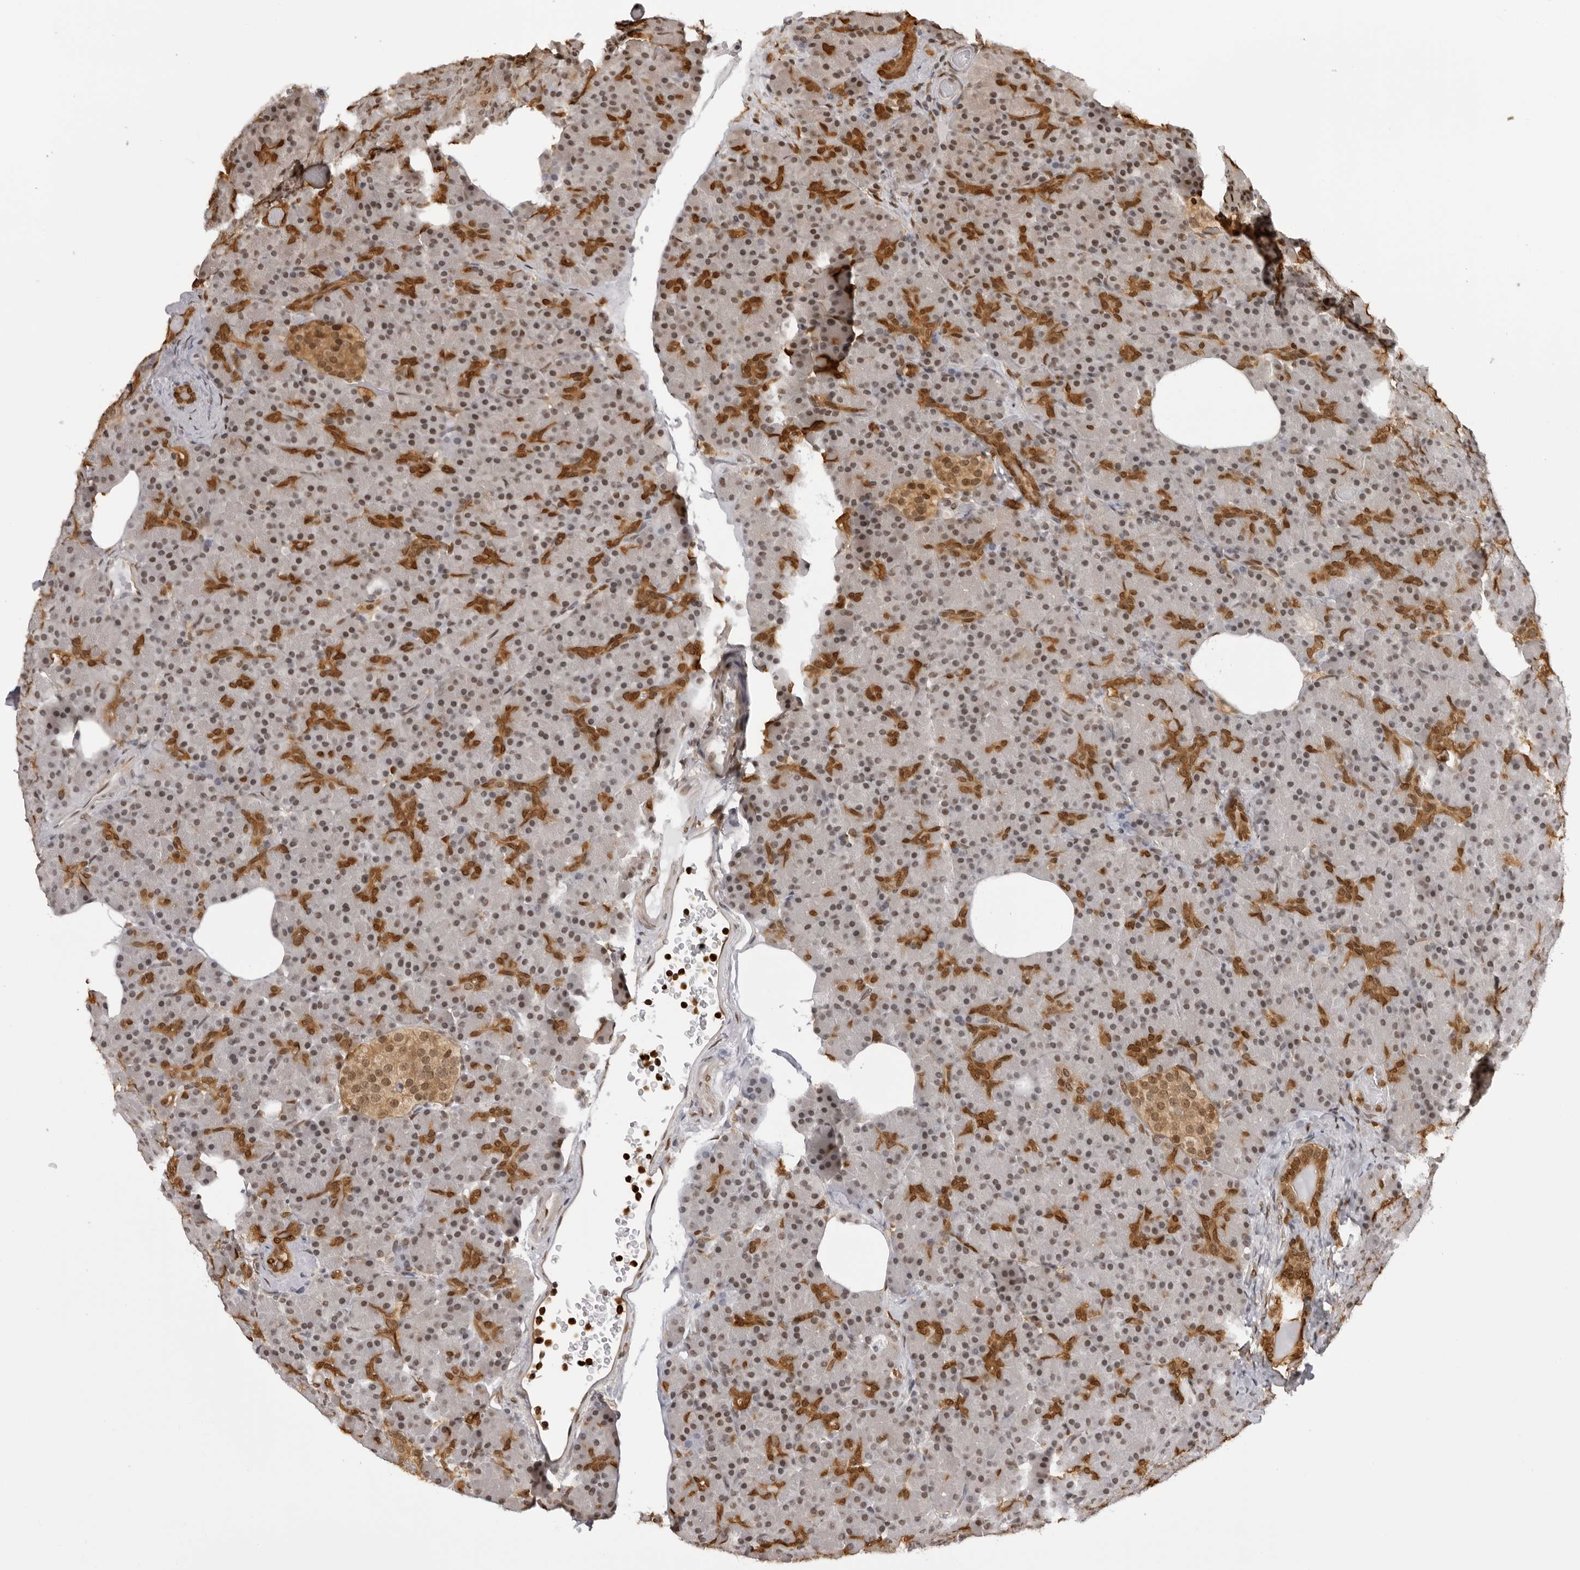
{"staining": {"intensity": "moderate", "quantity": ">75%", "location": "cytoplasmic/membranous,nuclear"}, "tissue": "pancreas", "cell_type": "Exocrine glandular cells", "image_type": "normal", "snomed": [{"axis": "morphology", "description": "Normal tissue, NOS"}, {"axis": "topography", "description": "Pancreas"}], "caption": "Protein staining displays moderate cytoplasmic/membranous,nuclear staining in about >75% of exocrine glandular cells in unremarkable pancreas. Ihc stains the protein in brown and the nuclei are stained blue.", "gene": "HSPA4", "patient": {"sex": "female", "age": 43}}